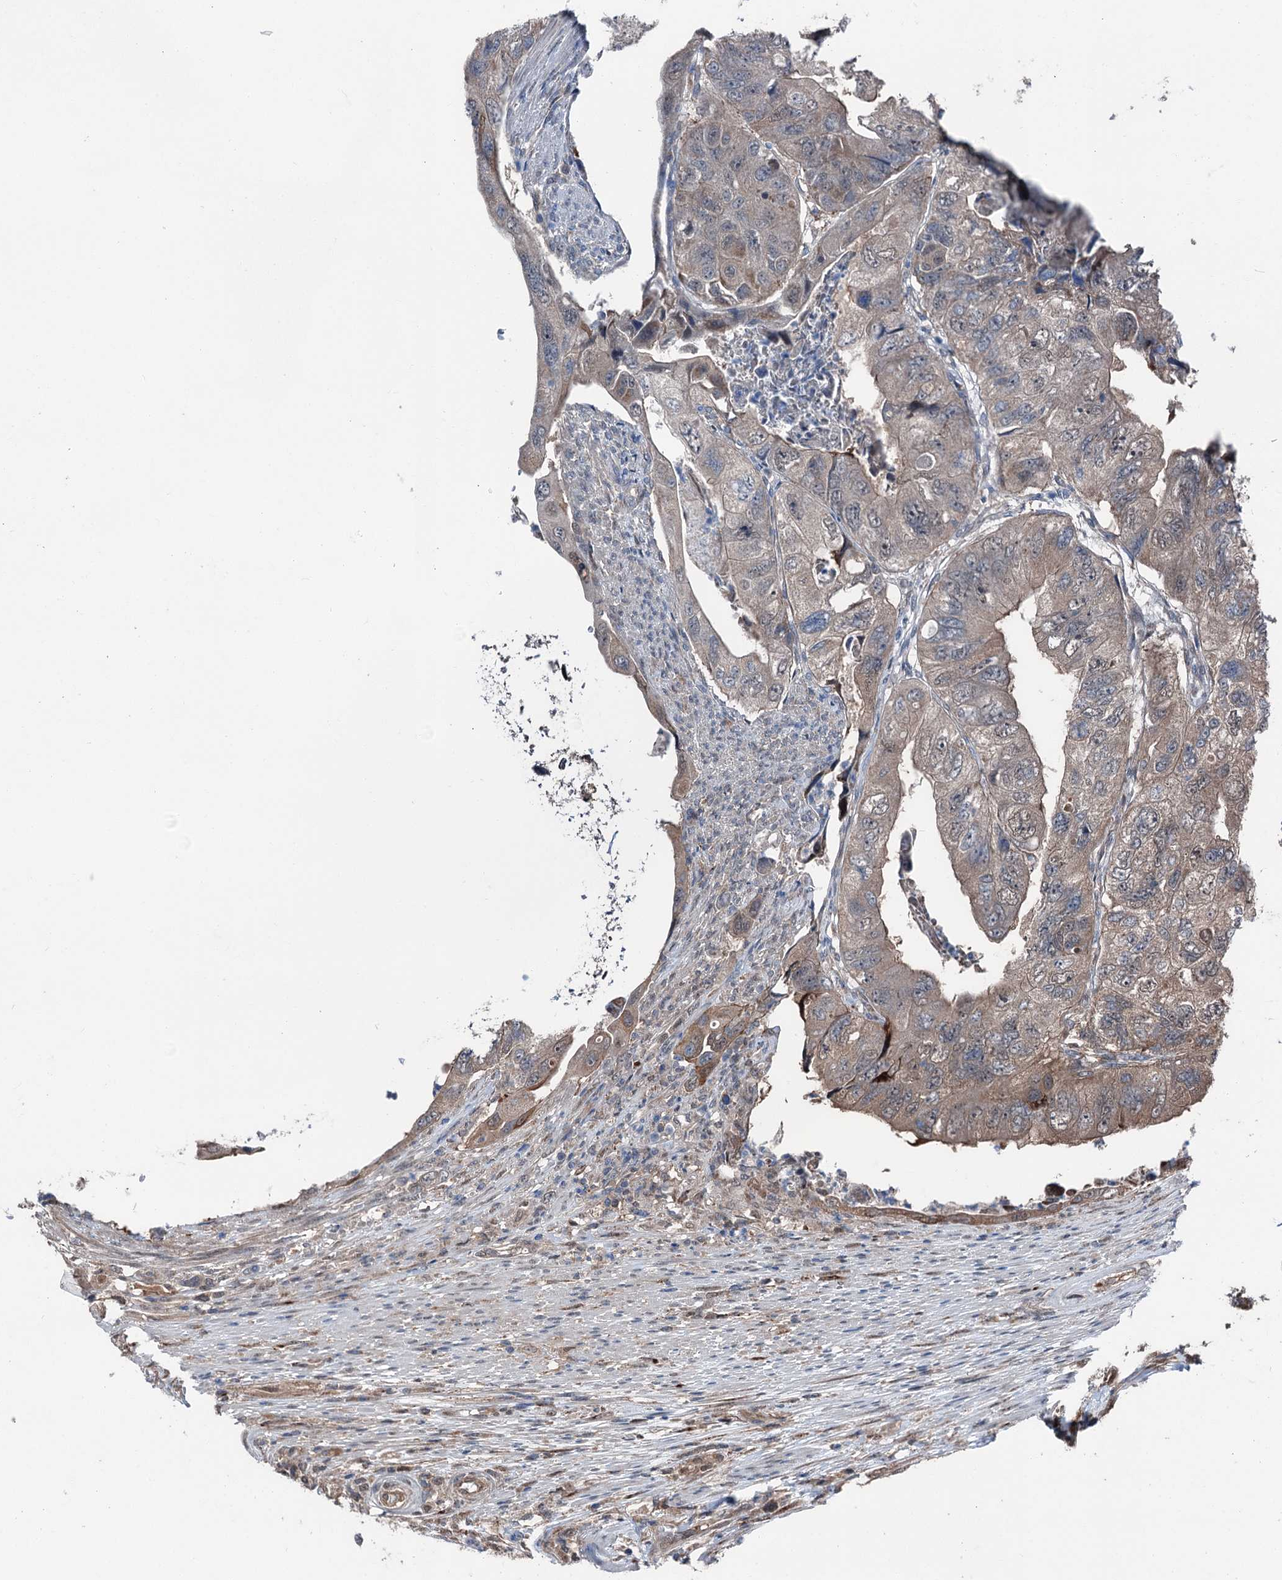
{"staining": {"intensity": "weak", "quantity": "25%-75%", "location": "cytoplasmic/membranous,nuclear"}, "tissue": "colorectal cancer", "cell_type": "Tumor cells", "image_type": "cancer", "snomed": [{"axis": "morphology", "description": "Adenocarcinoma, NOS"}, {"axis": "topography", "description": "Rectum"}], "caption": "Weak cytoplasmic/membranous and nuclear expression is present in approximately 25%-75% of tumor cells in colorectal adenocarcinoma.", "gene": "PSMD13", "patient": {"sex": "male", "age": 63}}